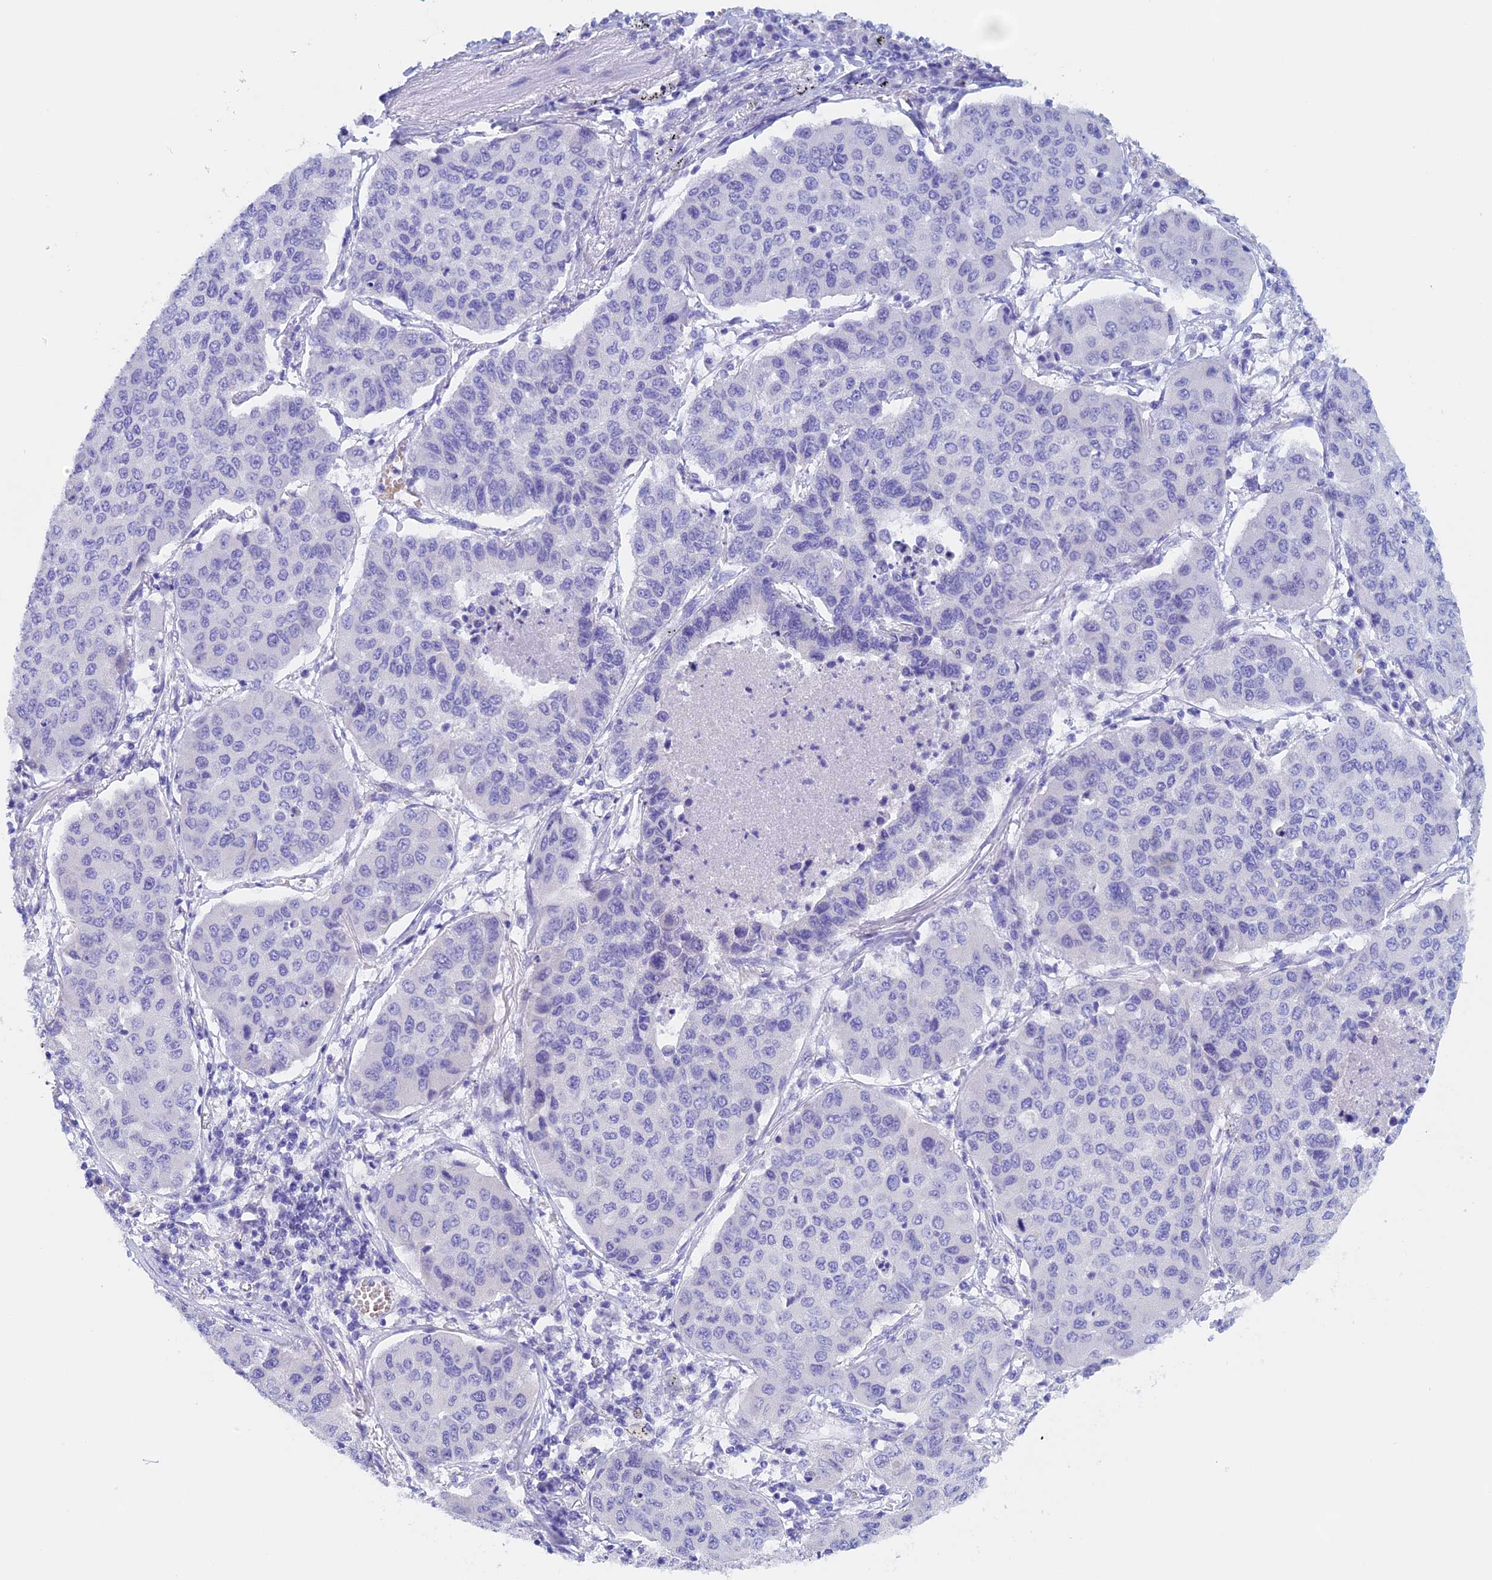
{"staining": {"intensity": "negative", "quantity": "none", "location": "none"}, "tissue": "lung cancer", "cell_type": "Tumor cells", "image_type": "cancer", "snomed": [{"axis": "morphology", "description": "Squamous cell carcinoma, NOS"}, {"axis": "topography", "description": "Lung"}], "caption": "This photomicrograph is of squamous cell carcinoma (lung) stained with IHC to label a protein in brown with the nuclei are counter-stained blue. There is no expression in tumor cells.", "gene": "PSMC3IP", "patient": {"sex": "male", "age": 74}}